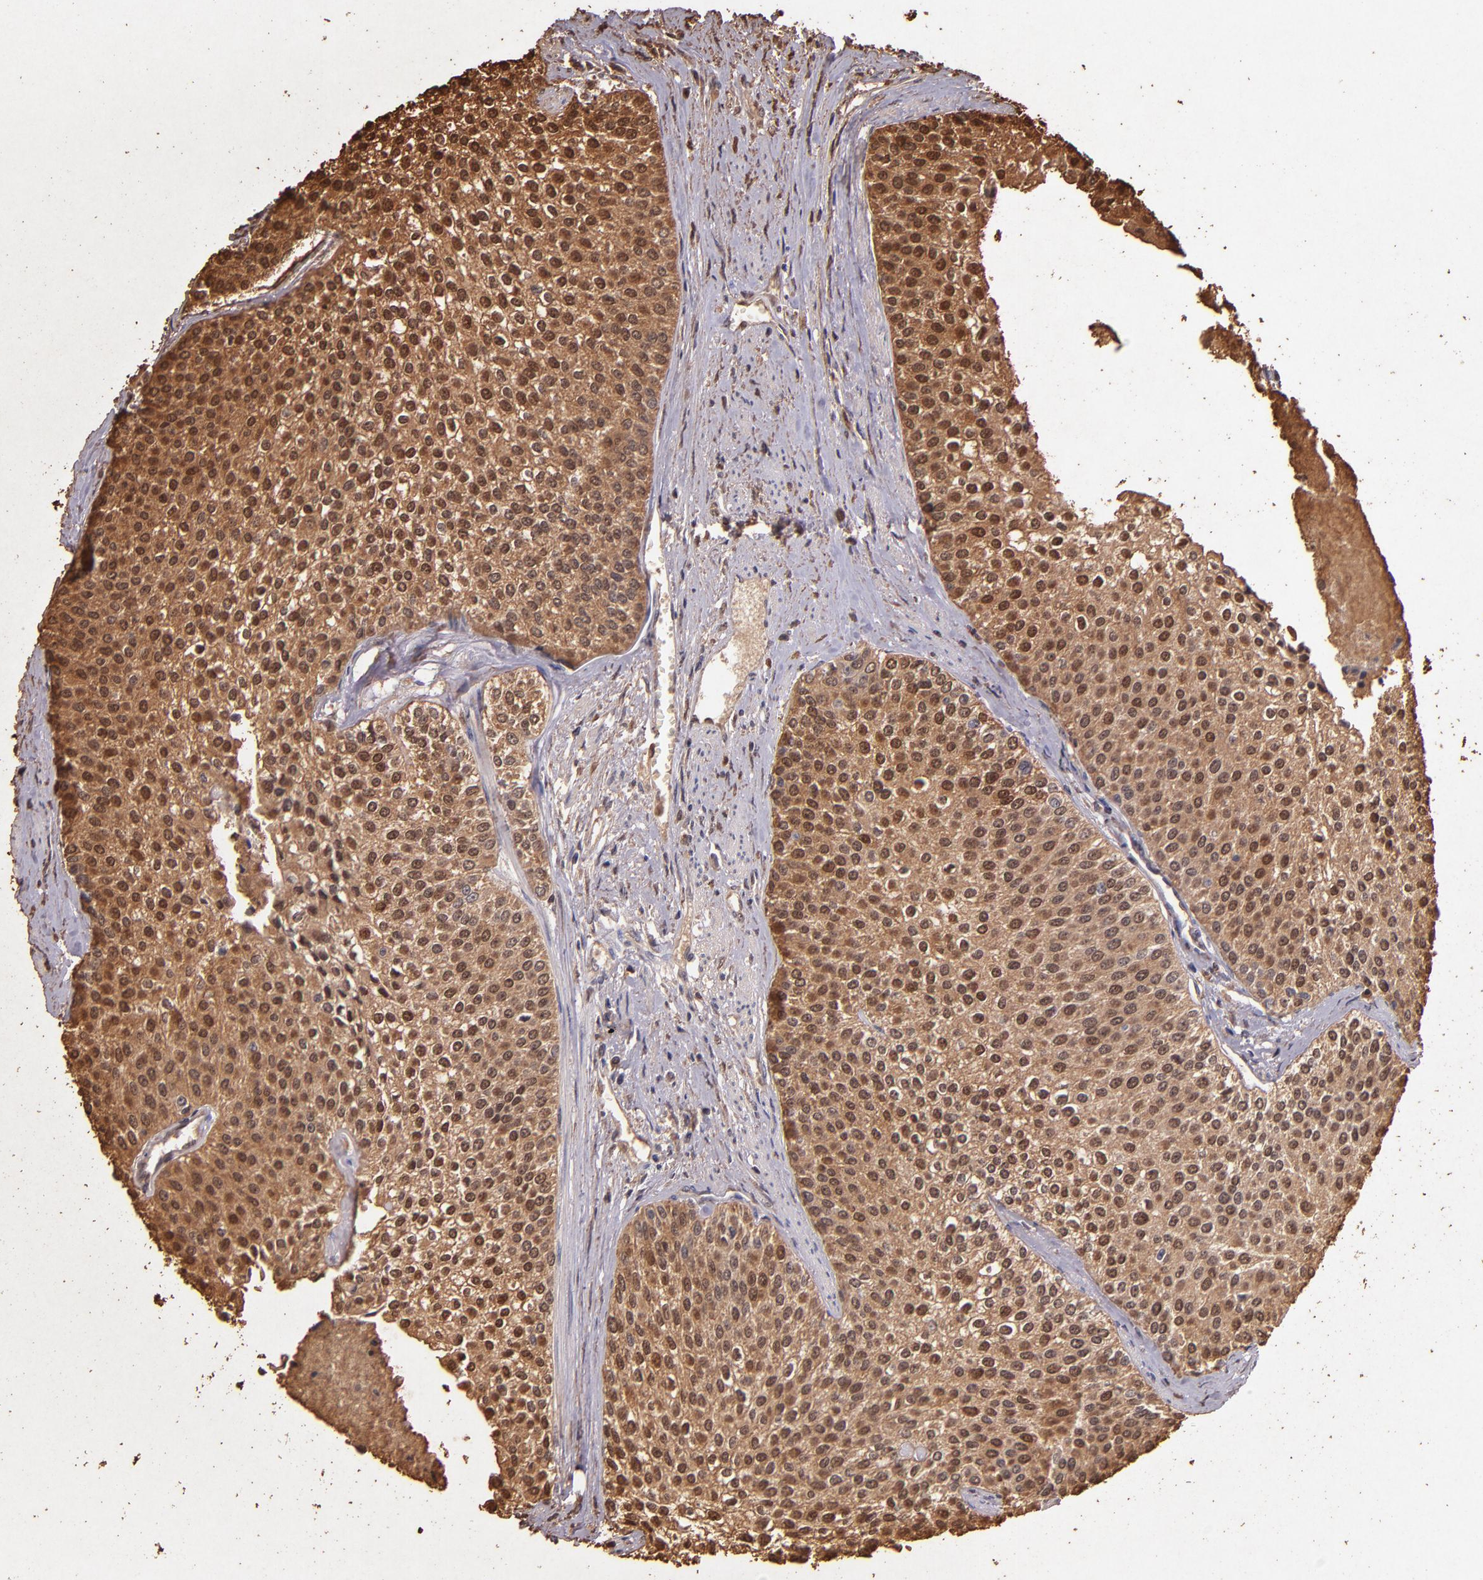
{"staining": {"intensity": "moderate", "quantity": ">75%", "location": "cytoplasmic/membranous,nuclear"}, "tissue": "urothelial cancer", "cell_type": "Tumor cells", "image_type": "cancer", "snomed": [{"axis": "morphology", "description": "Urothelial carcinoma, Low grade"}, {"axis": "topography", "description": "Urinary bladder"}], "caption": "Human urothelial cancer stained with a brown dye demonstrates moderate cytoplasmic/membranous and nuclear positive positivity in approximately >75% of tumor cells.", "gene": "S100A6", "patient": {"sex": "female", "age": 73}}